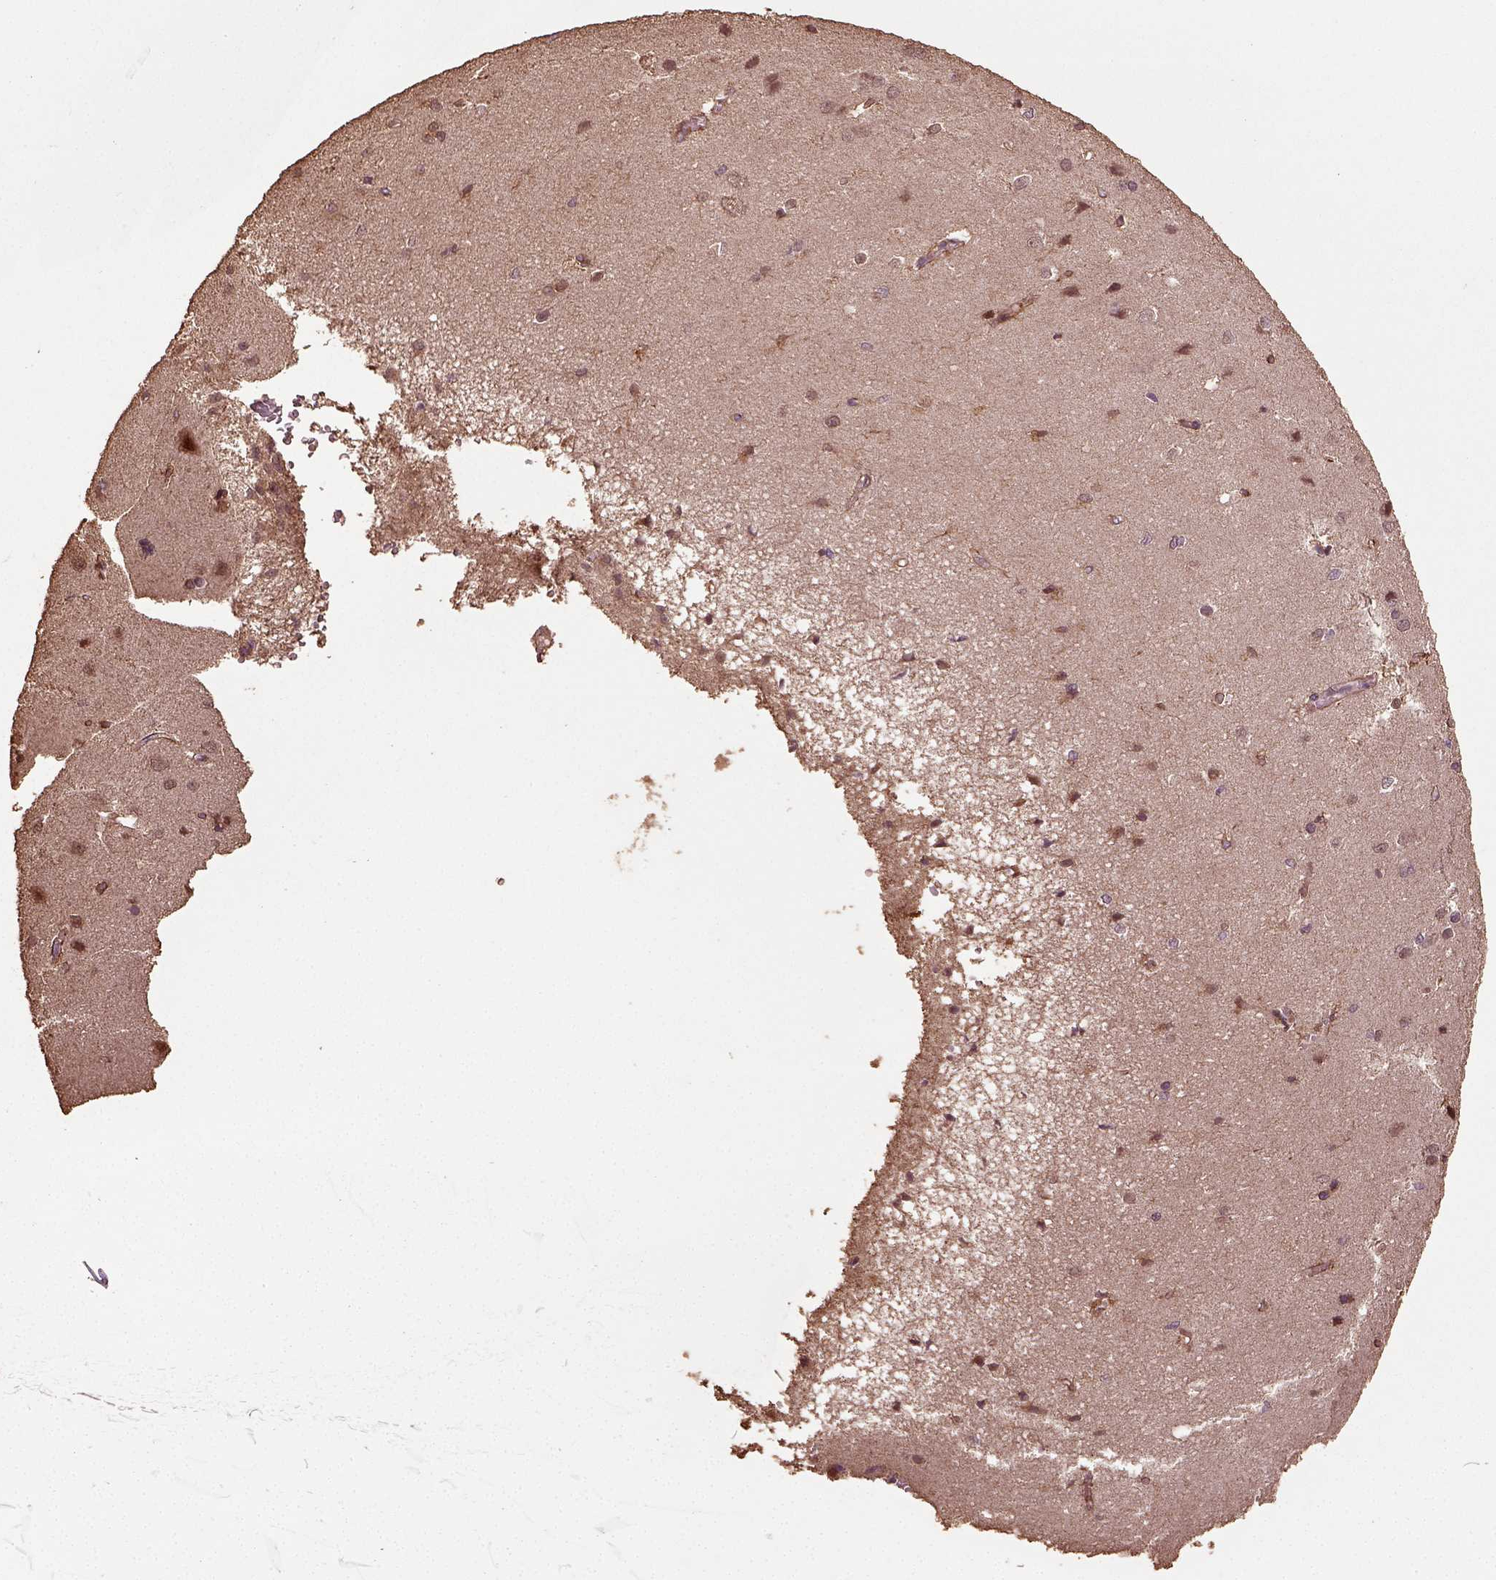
{"staining": {"intensity": "weak", "quantity": "<25%", "location": "cytoplasmic/membranous"}, "tissue": "cerebral cortex", "cell_type": "Endothelial cells", "image_type": "normal", "snomed": [{"axis": "morphology", "description": "Normal tissue, NOS"}, {"axis": "topography", "description": "Cerebral cortex"}], "caption": "This histopathology image is of benign cerebral cortex stained with IHC to label a protein in brown with the nuclei are counter-stained blue. There is no staining in endothelial cells.", "gene": "ERV3", "patient": {"sex": "male", "age": 37}}